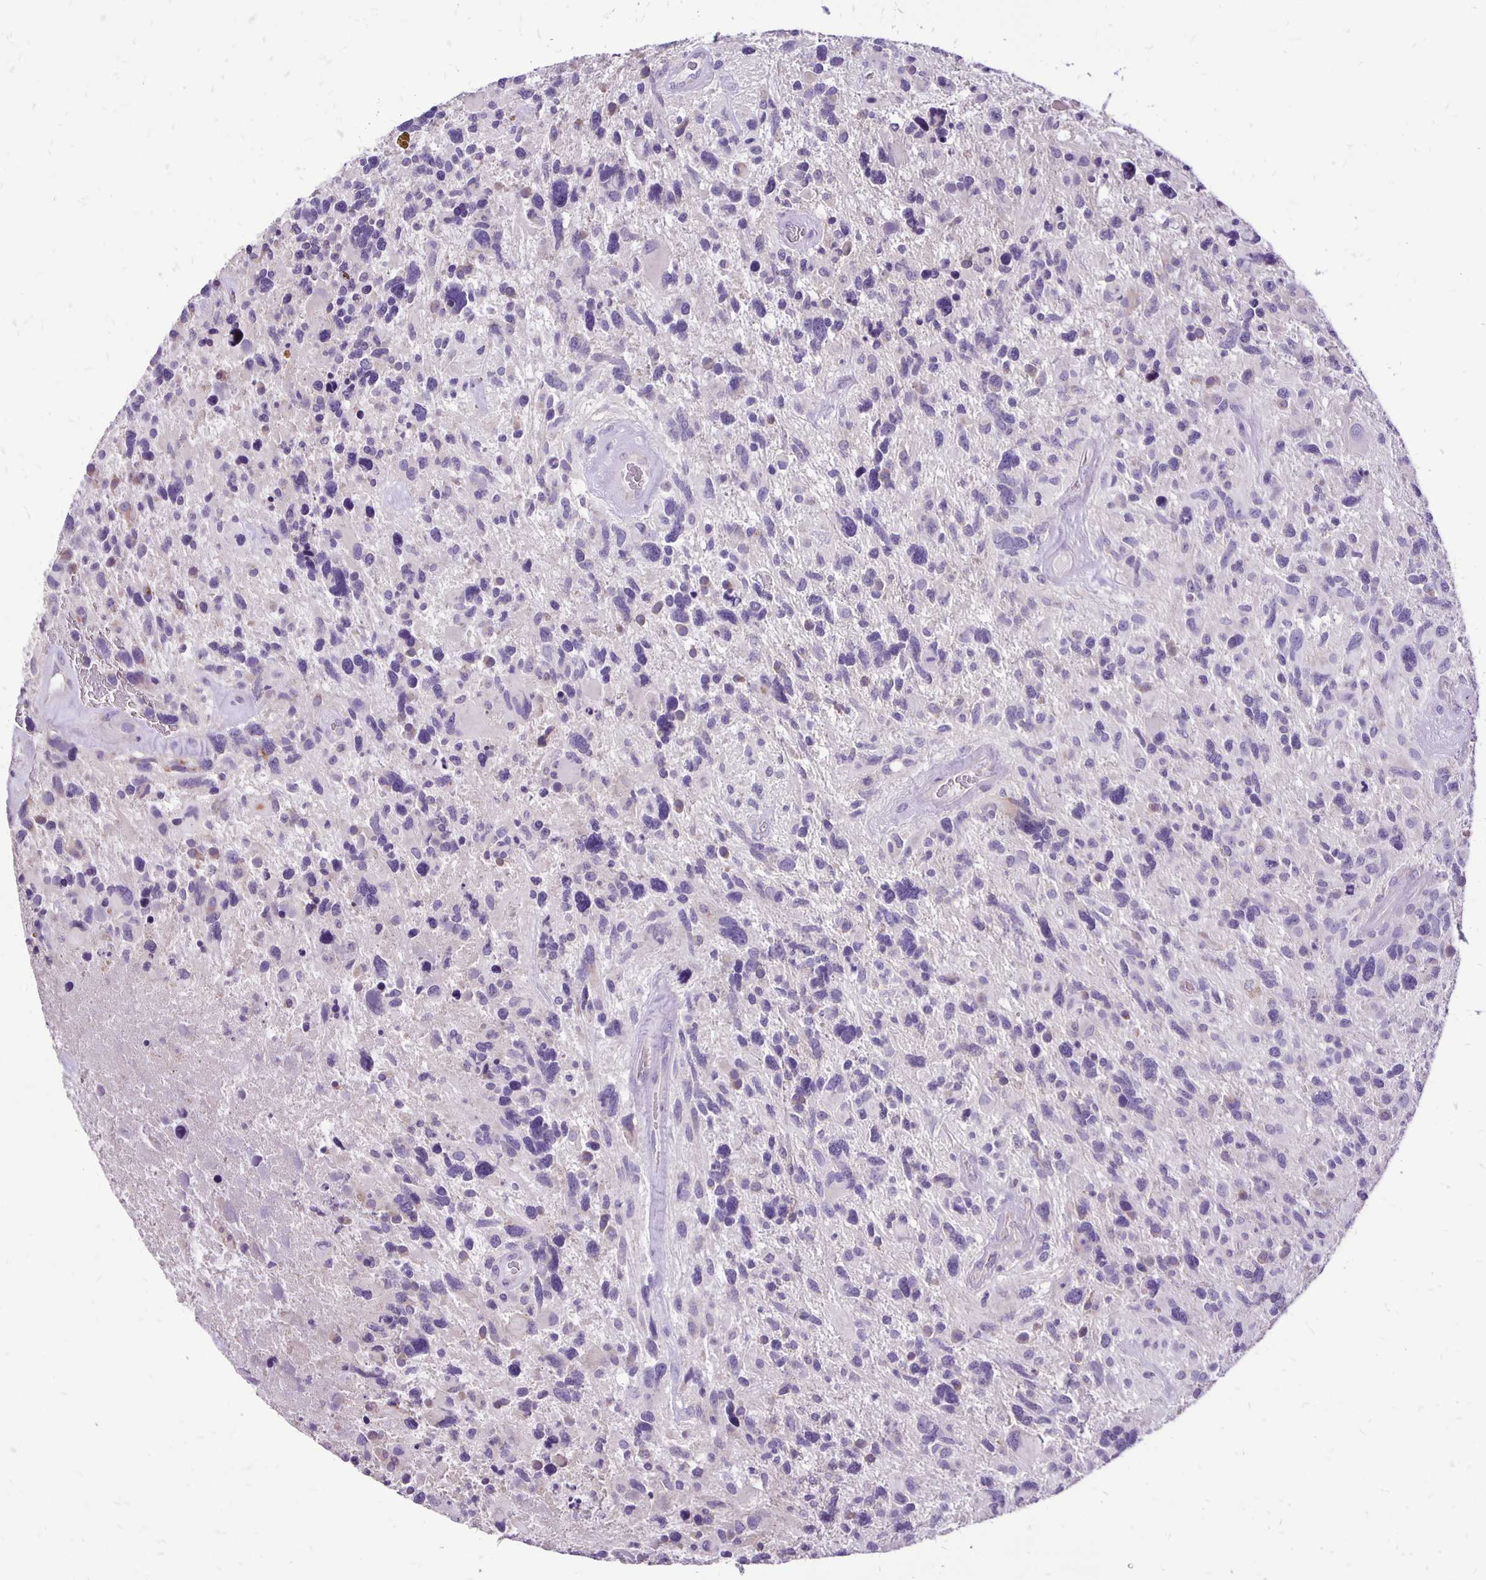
{"staining": {"intensity": "negative", "quantity": "none", "location": "none"}, "tissue": "glioma", "cell_type": "Tumor cells", "image_type": "cancer", "snomed": [{"axis": "morphology", "description": "Glioma, malignant, High grade"}, {"axis": "topography", "description": "Brain"}], "caption": "Immunohistochemistry of human malignant high-grade glioma reveals no positivity in tumor cells.", "gene": "ANKRD45", "patient": {"sex": "male", "age": 49}}